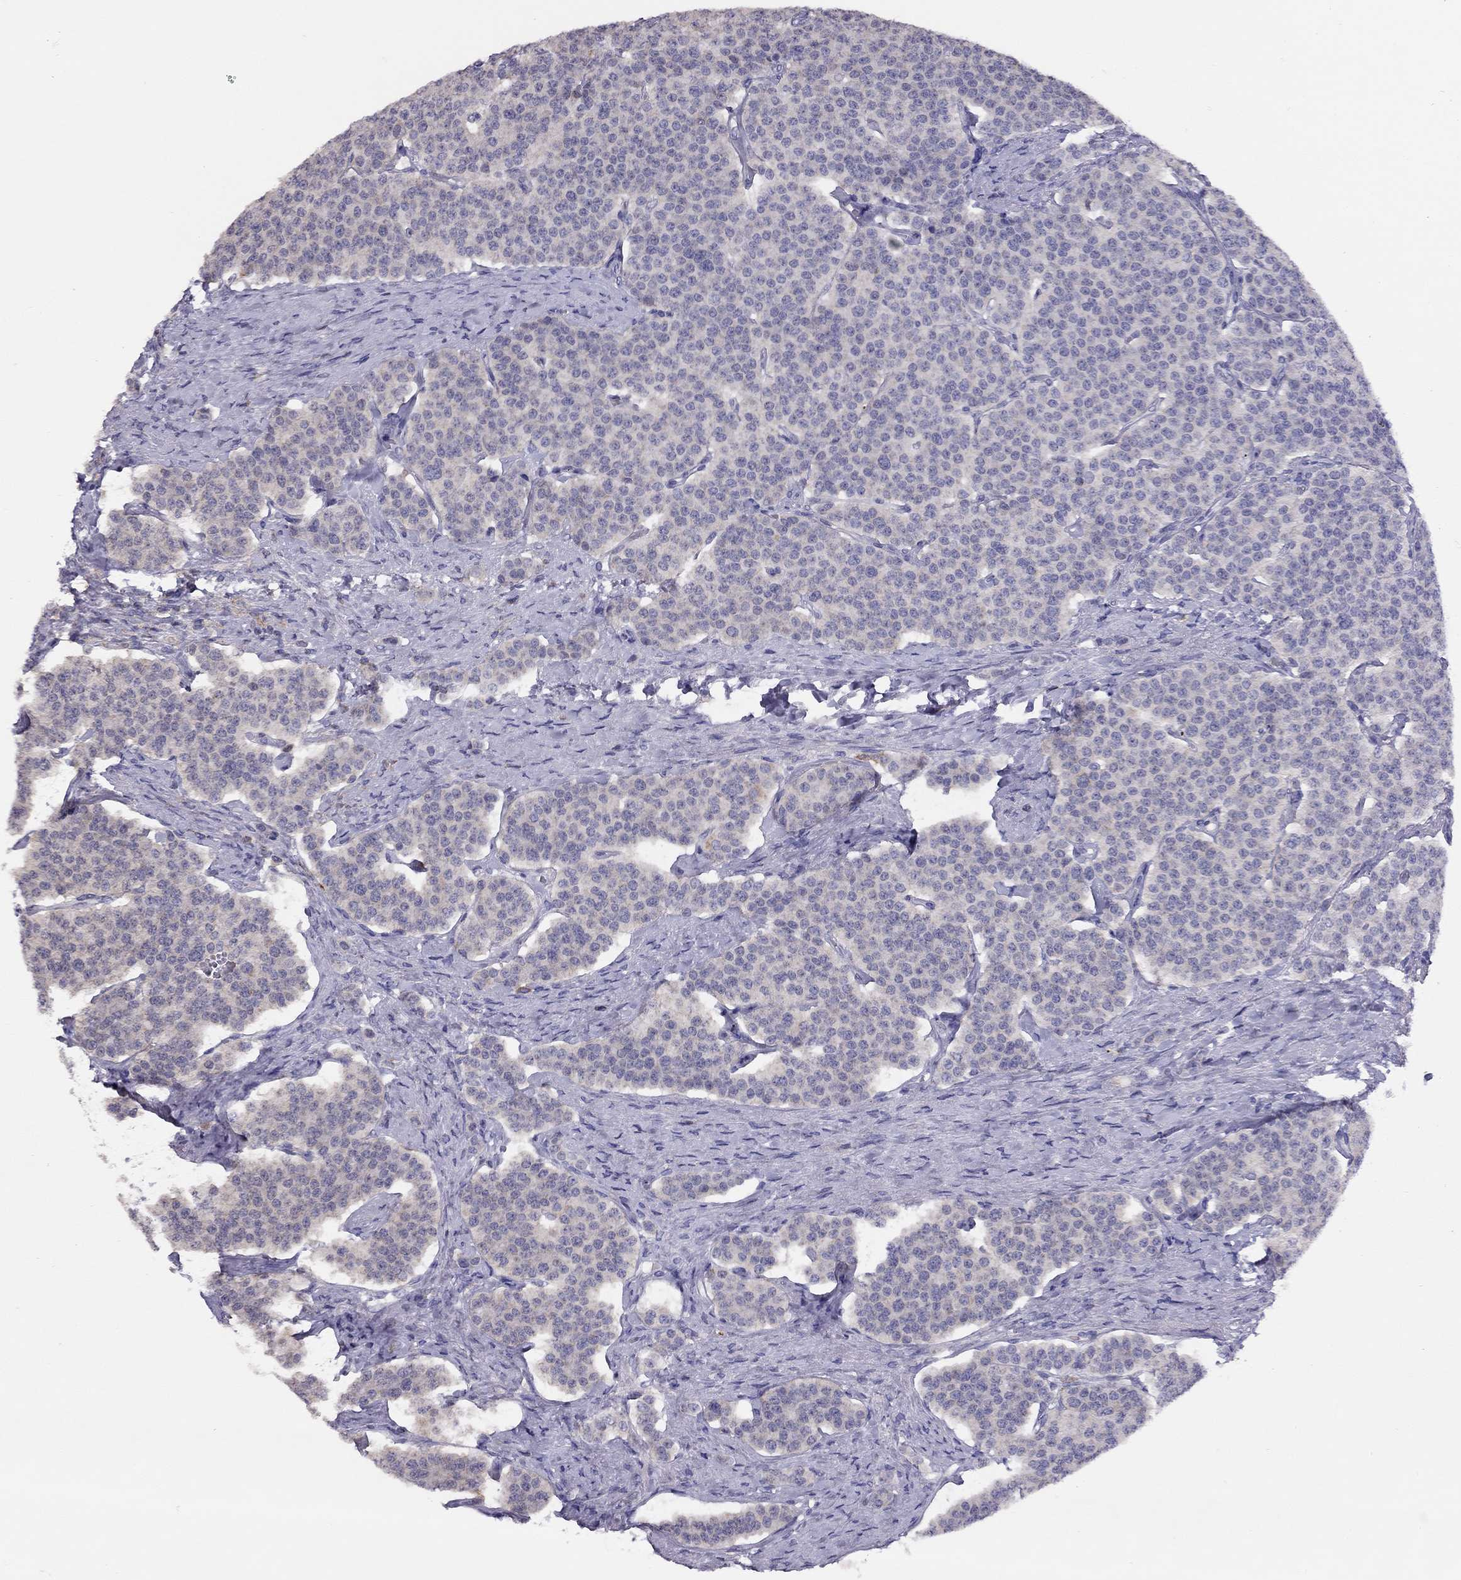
{"staining": {"intensity": "negative", "quantity": "none", "location": "none"}, "tissue": "carcinoid", "cell_type": "Tumor cells", "image_type": "cancer", "snomed": [{"axis": "morphology", "description": "Carcinoid, malignant, NOS"}, {"axis": "topography", "description": "Small intestine"}], "caption": "This image is of carcinoid stained with immunohistochemistry to label a protein in brown with the nuclei are counter-stained blue. There is no staining in tumor cells.", "gene": "CITED1", "patient": {"sex": "female", "age": 58}}